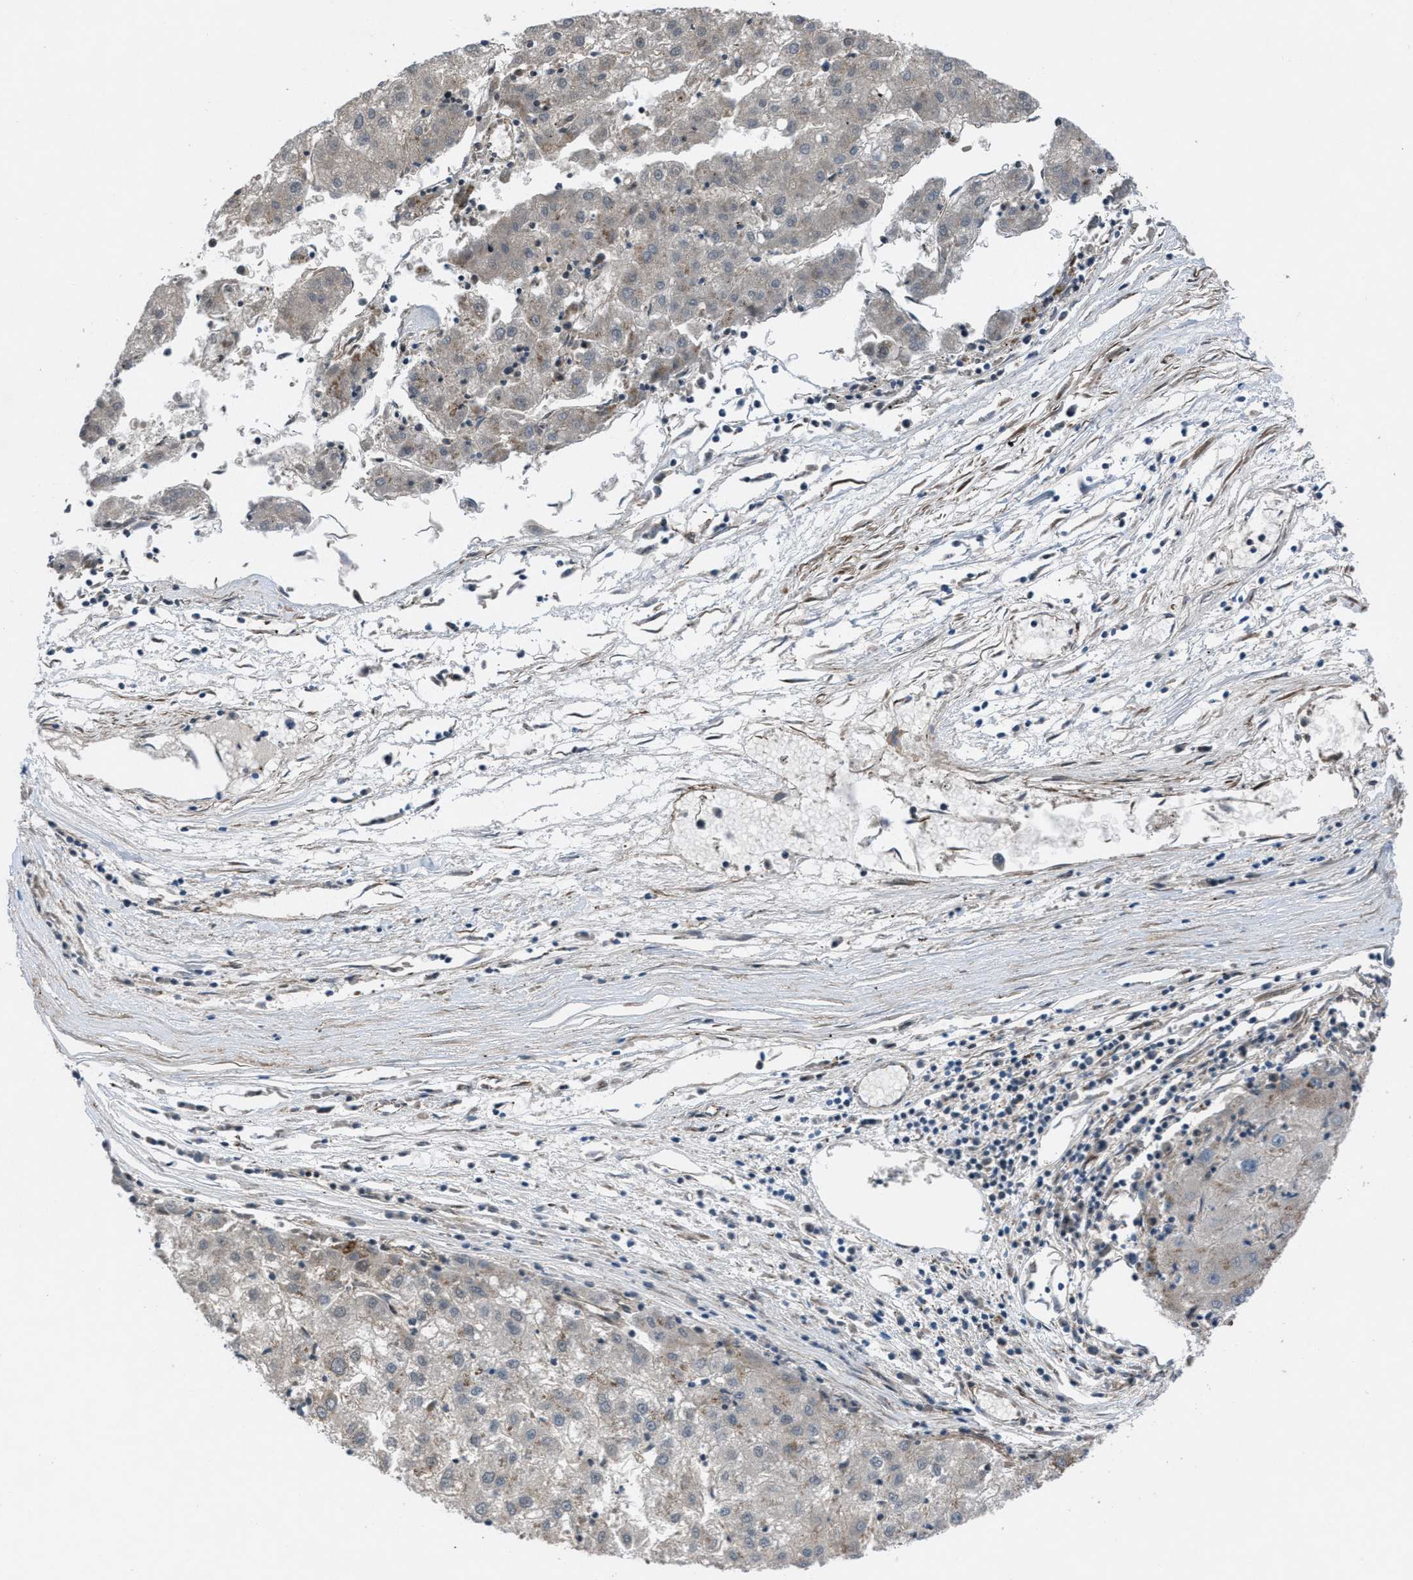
{"staining": {"intensity": "negative", "quantity": "none", "location": "none"}, "tissue": "liver cancer", "cell_type": "Tumor cells", "image_type": "cancer", "snomed": [{"axis": "morphology", "description": "Carcinoma, Hepatocellular, NOS"}, {"axis": "topography", "description": "Liver"}], "caption": "IHC of human liver cancer exhibits no positivity in tumor cells. (DAB (3,3'-diaminobenzidine) immunohistochemistry (IHC) visualized using brightfield microscopy, high magnification).", "gene": "SLC6A9", "patient": {"sex": "male", "age": 72}}